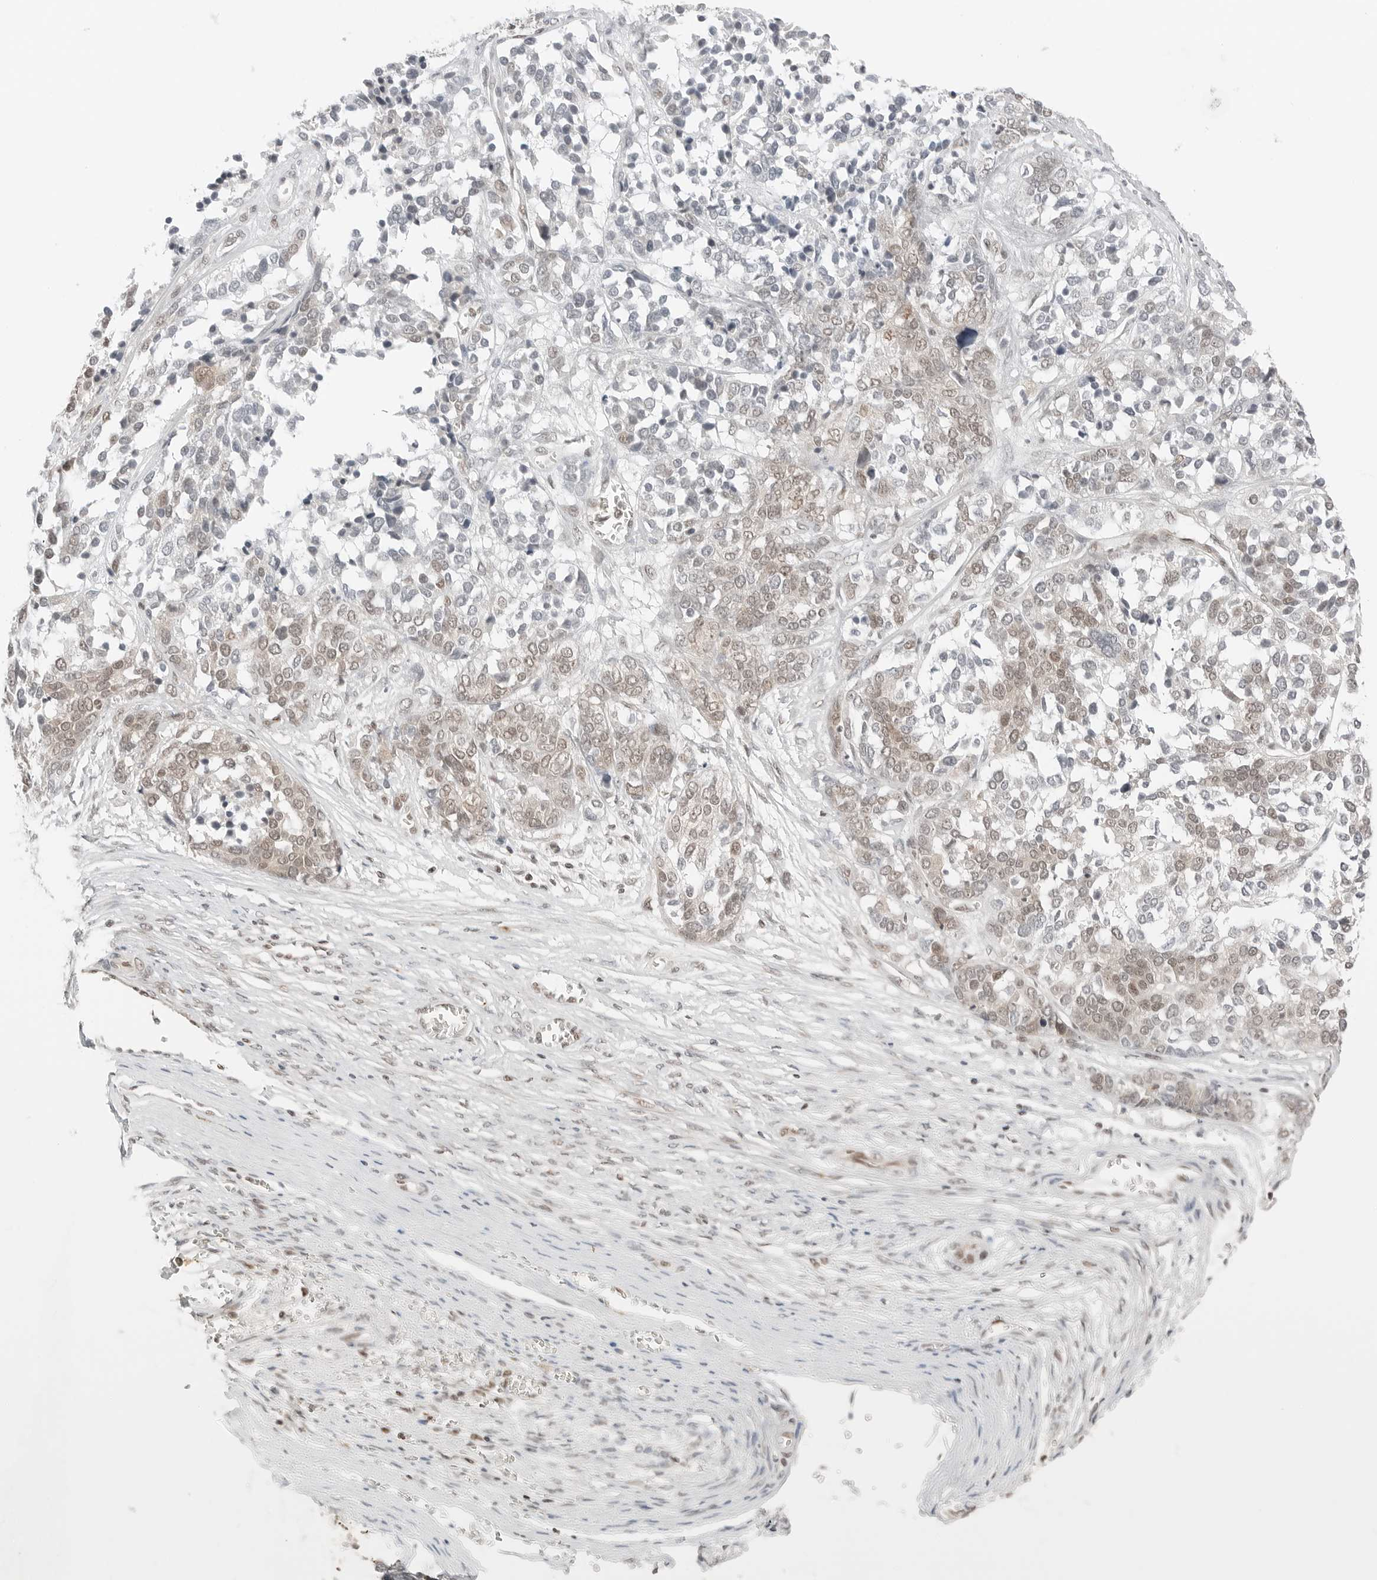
{"staining": {"intensity": "moderate", "quantity": "25%-75%", "location": "nuclear"}, "tissue": "ovarian cancer", "cell_type": "Tumor cells", "image_type": "cancer", "snomed": [{"axis": "morphology", "description": "Cystadenocarcinoma, serous, NOS"}, {"axis": "topography", "description": "Ovary"}], "caption": "A brown stain labels moderate nuclear expression of a protein in human ovarian cancer (serous cystadenocarcinoma) tumor cells.", "gene": "CRTC2", "patient": {"sex": "female", "age": 44}}